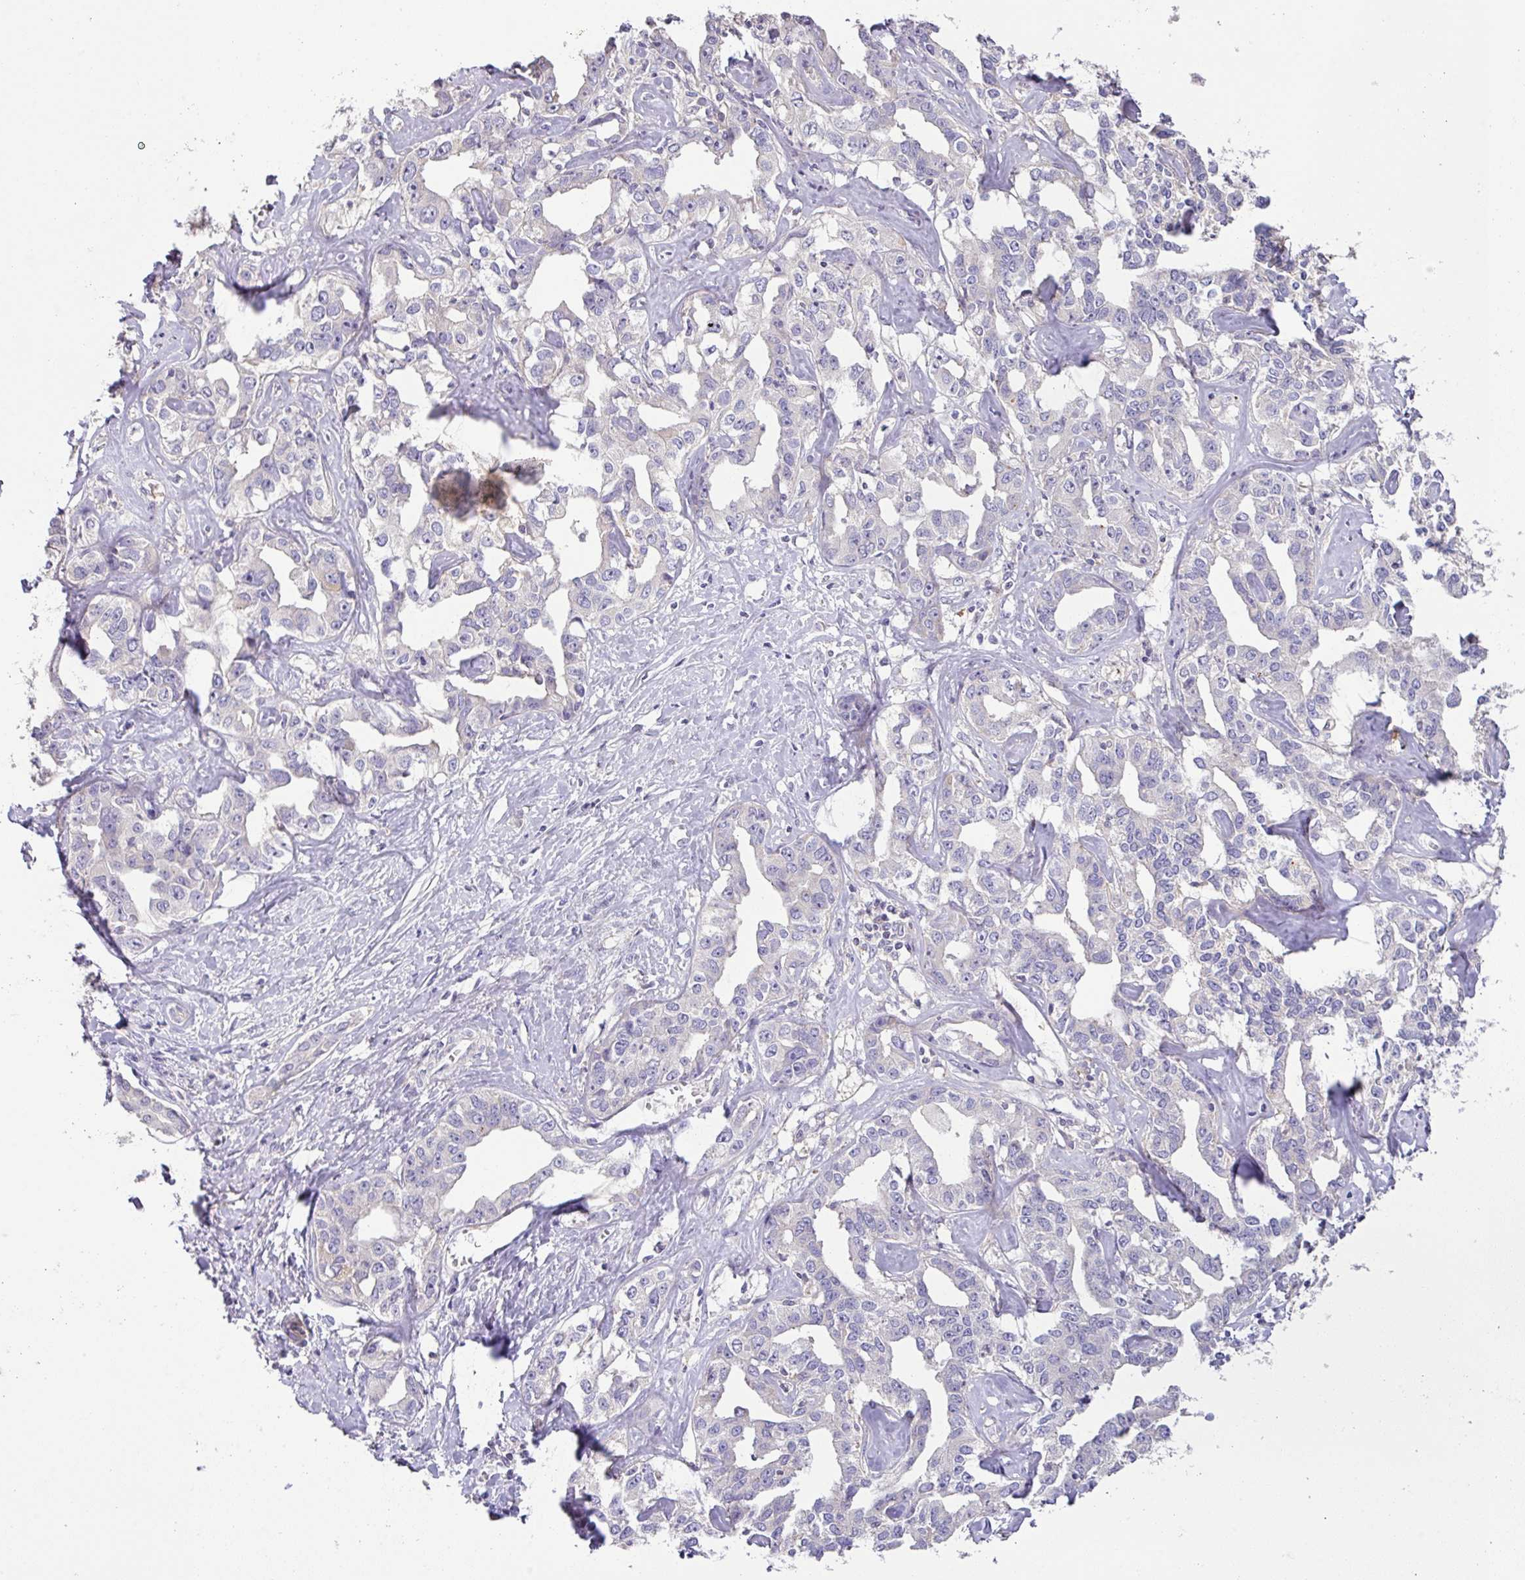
{"staining": {"intensity": "negative", "quantity": "none", "location": "none"}, "tissue": "liver cancer", "cell_type": "Tumor cells", "image_type": "cancer", "snomed": [{"axis": "morphology", "description": "Cholangiocarcinoma"}, {"axis": "topography", "description": "Liver"}], "caption": "This image is of liver cancer (cholangiocarcinoma) stained with IHC to label a protein in brown with the nuclei are counter-stained blue. There is no staining in tumor cells.", "gene": "HOXC13", "patient": {"sex": "male", "age": 59}}